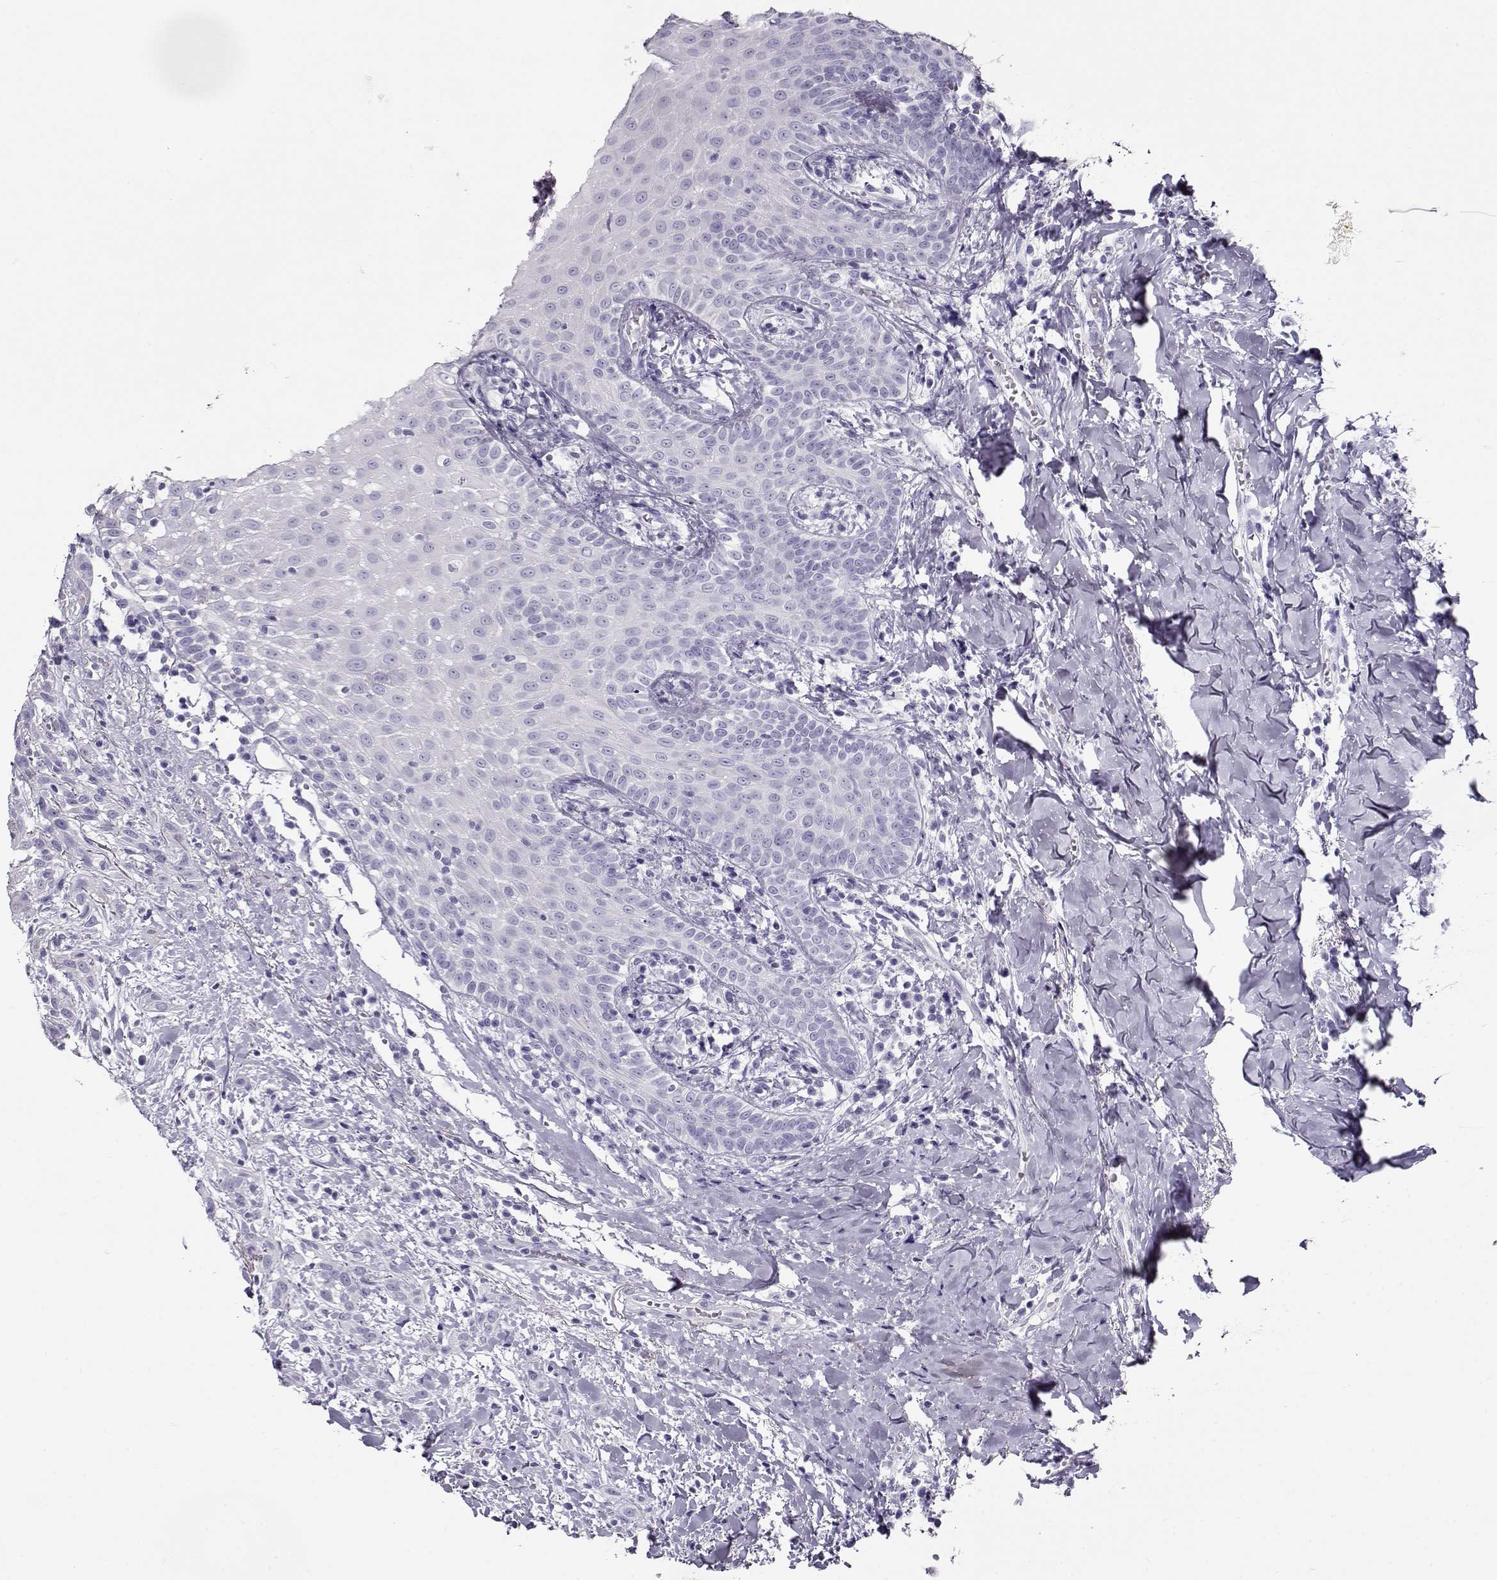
{"staining": {"intensity": "negative", "quantity": "none", "location": "none"}, "tissue": "head and neck cancer", "cell_type": "Tumor cells", "image_type": "cancer", "snomed": [{"axis": "morphology", "description": "Normal tissue, NOS"}, {"axis": "morphology", "description": "Squamous cell carcinoma, NOS"}, {"axis": "topography", "description": "Oral tissue"}, {"axis": "topography", "description": "Salivary gland"}, {"axis": "topography", "description": "Head-Neck"}], "caption": "A high-resolution micrograph shows immunohistochemistry staining of head and neck cancer, which displays no significant positivity in tumor cells.", "gene": "ACTN2", "patient": {"sex": "female", "age": 62}}